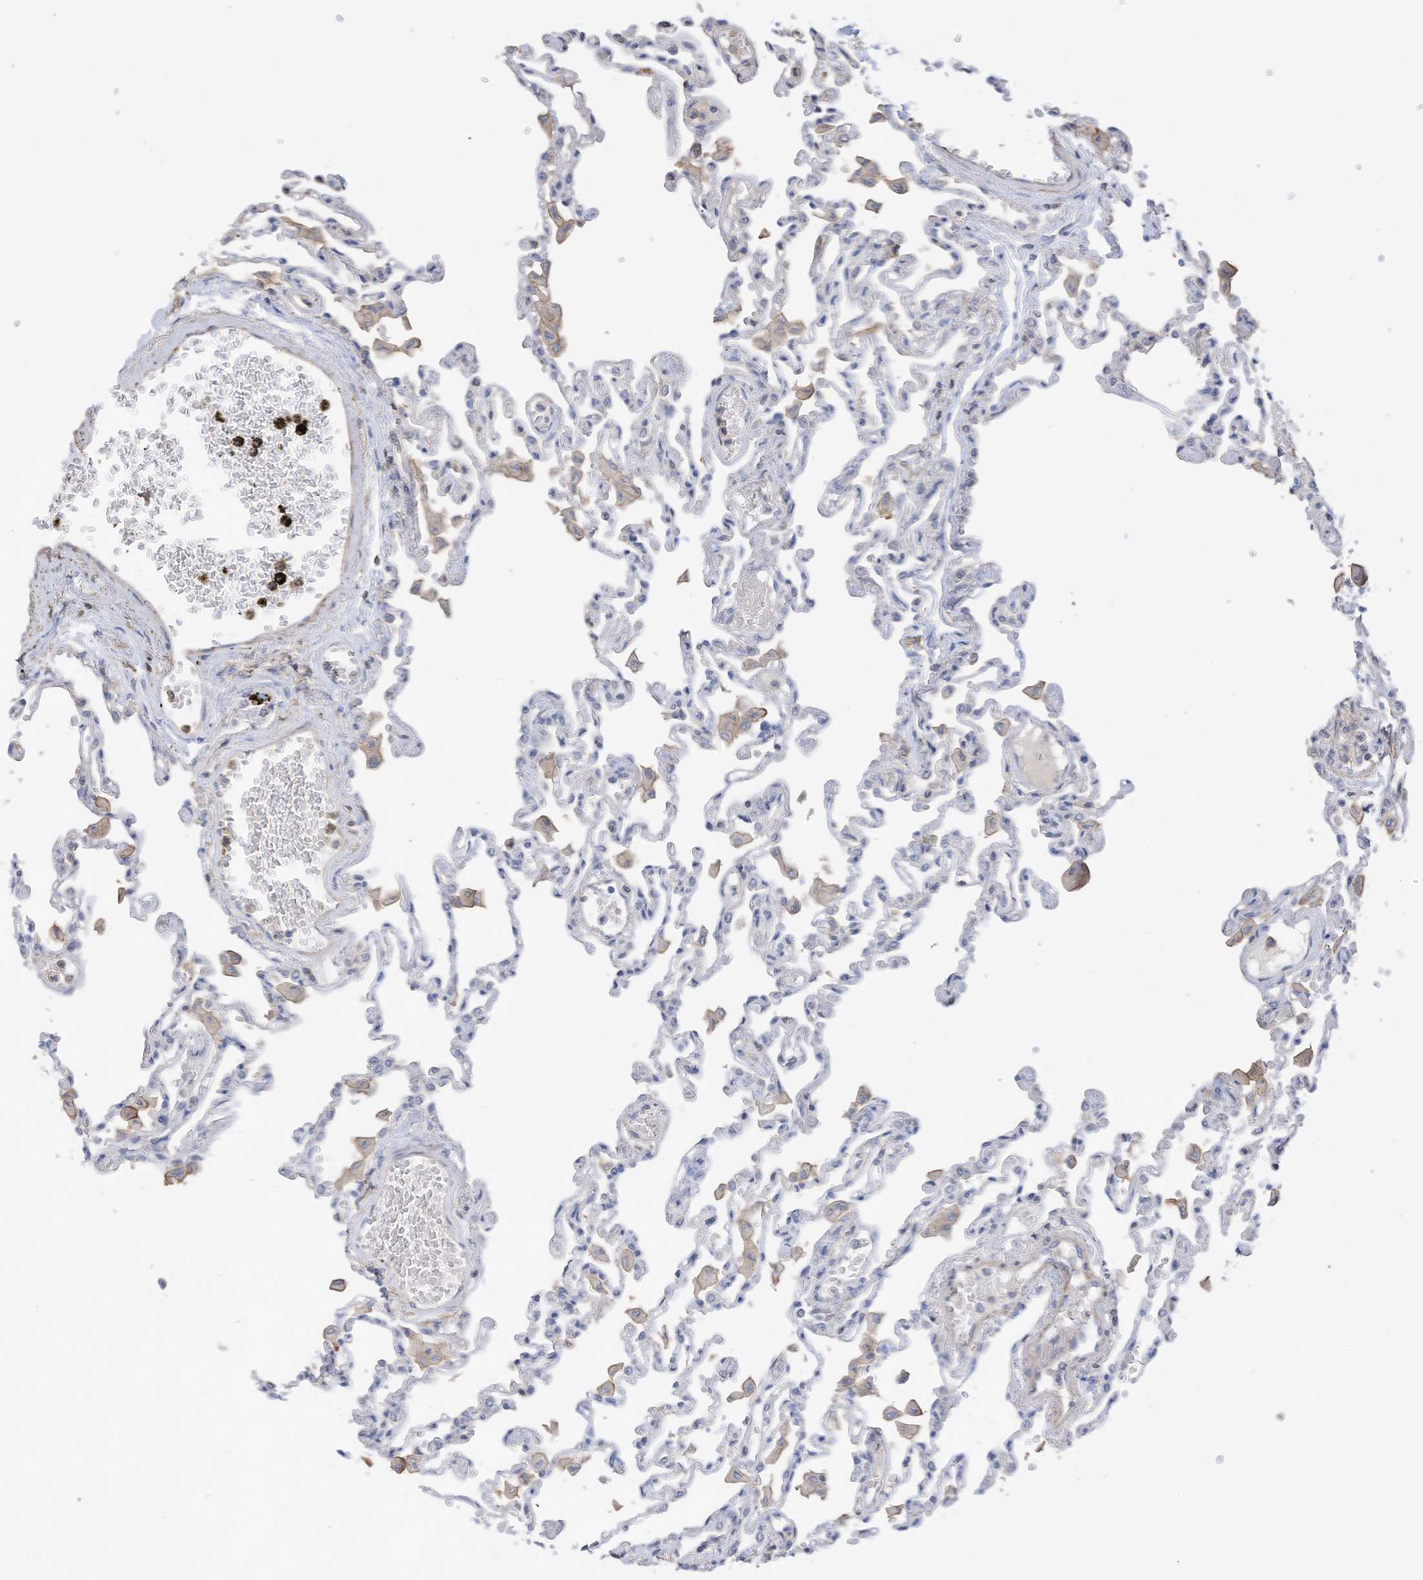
{"staining": {"intensity": "negative", "quantity": "none", "location": "none"}, "tissue": "lung", "cell_type": "Alveolar cells", "image_type": "normal", "snomed": [{"axis": "morphology", "description": "Normal tissue, NOS"}, {"axis": "topography", "description": "Bronchus"}, {"axis": "topography", "description": "Lung"}], "caption": "A histopathology image of lung stained for a protein displays no brown staining in alveolar cells. Nuclei are stained in blue.", "gene": "SLFN14", "patient": {"sex": "female", "age": 49}}